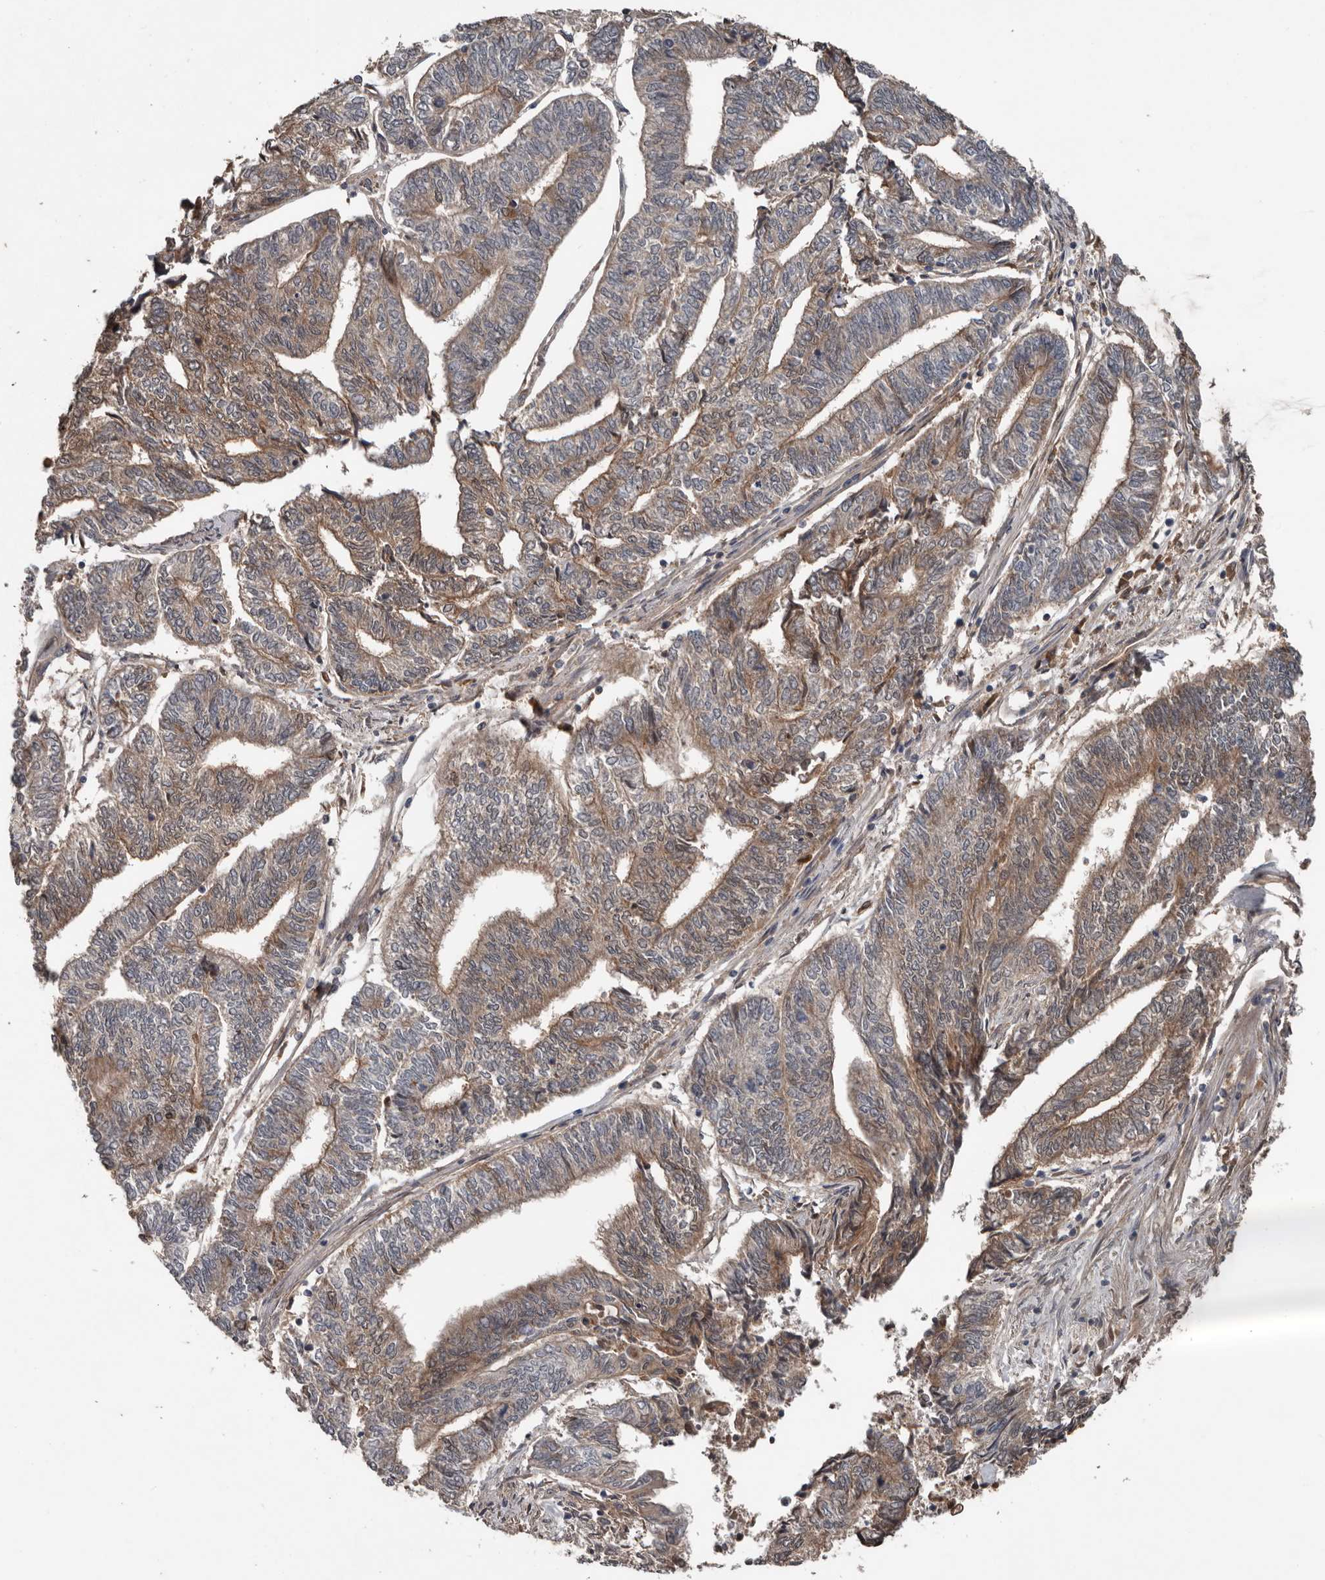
{"staining": {"intensity": "weak", "quantity": "25%-75%", "location": "cytoplasmic/membranous"}, "tissue": "endometrial cancer", "cell_type": "Tumor cells", "image_type": "cancer", "snomed": [{"axis": "morphology", "description": "Adenocarcinoma, NOS"}, {"axis": "topography", "description": "Uterus"}, {"axis": "topography", "description": "Endometrium"}], "caption": "A brown stain highlights weak cytoplasmic/membranous positivity of a protein in human endometrial adenocarcinoma tumor cells.", "gene": "DNAJB4", "patient": {"sex": "female", "age": 70}}